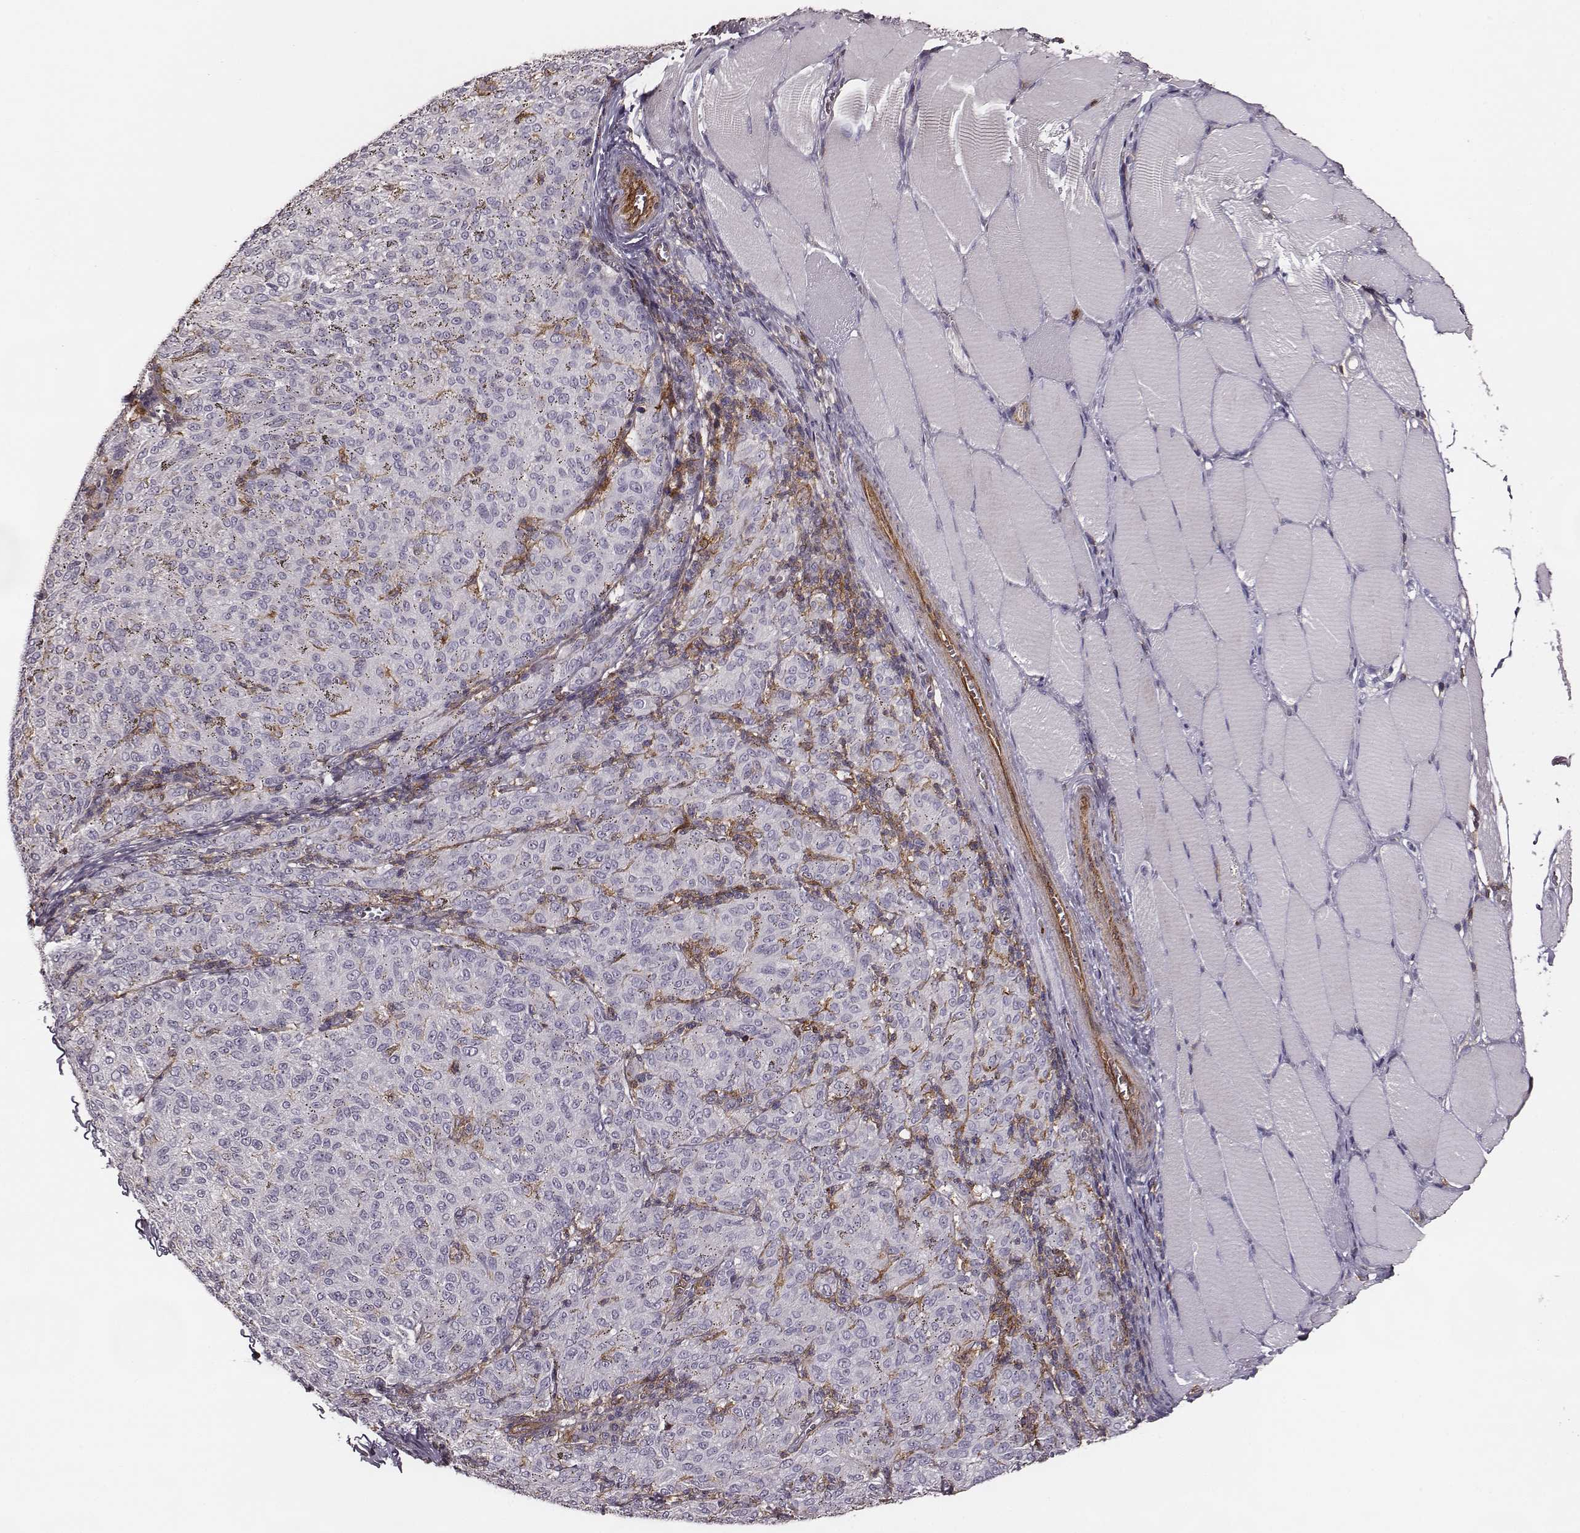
{"staining": {"intensity": "negative", "quantity": "none", "location": "none"}, "tissue": "melanoma", "cell_type": "Tumor cells", "image_type": "cancer", "snomed": [{"axis": "morphology", "description": "Malignant melanoma, NOS"}, {"axis": "topography", "description": "Skin"}], "caption": "A histopathology image of melanoma stained for a protein reveals no brown staining in tumor cells.", "gene": "ZYX", "patient": {"sex": "female", "age": 72}}